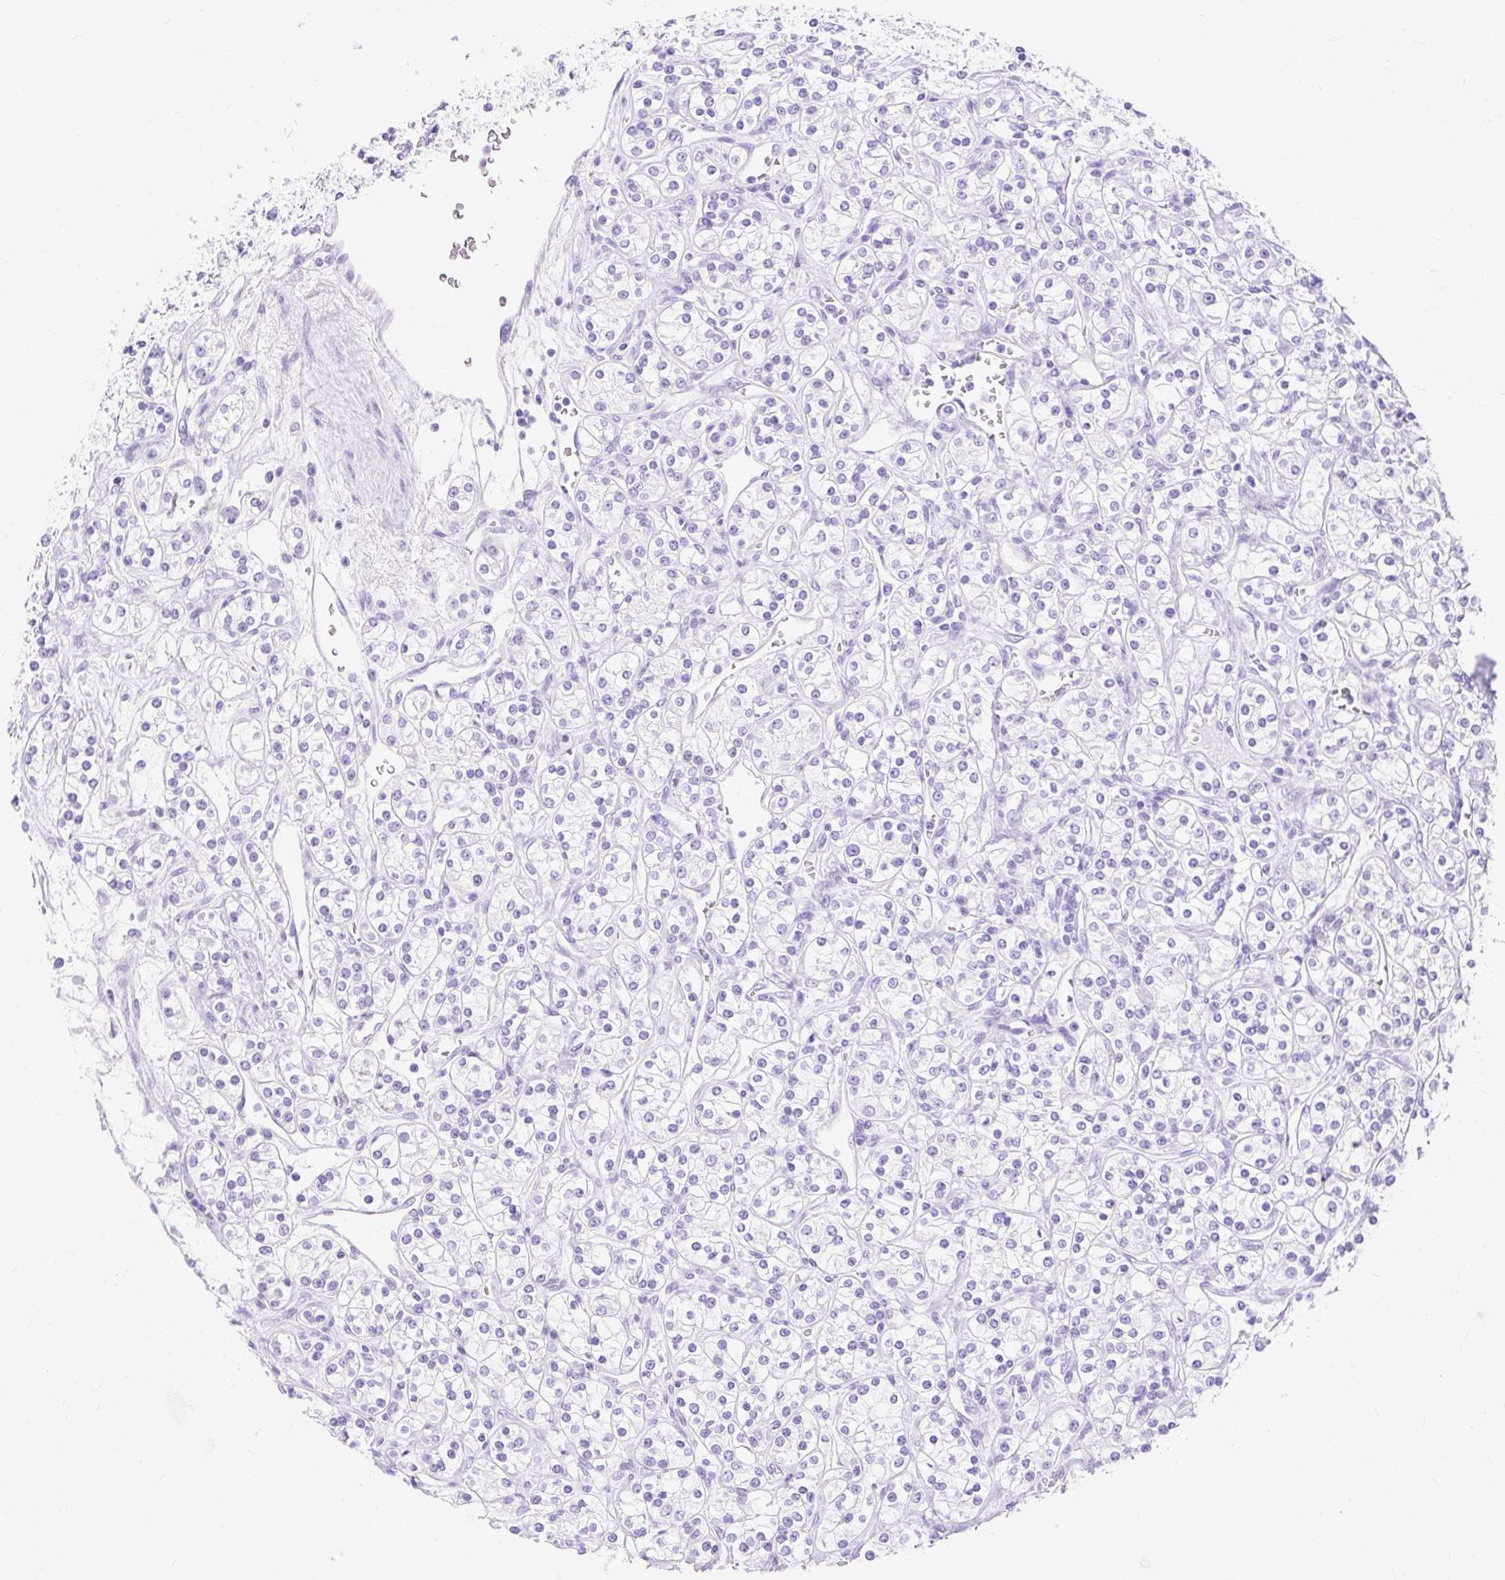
{"staining": {"intensity": "negative", "quantity": "none", "location": "none"}, "tissue": "renal cancer", "cell_type": "Tumor cells", "image_type": "cancer", "snomed": [{"axis": "morphology", "description": "Adenocarcinoma, NOS"}, {"axis": "topography", "description": "Kidney"}], "caption": "DAB immunohistochemical staining of adenocarcinoma (renal) exhibits no significant positivity in tumor cells.", "gene": "MBP", "patient": {"sex": "male", "age": 77}}